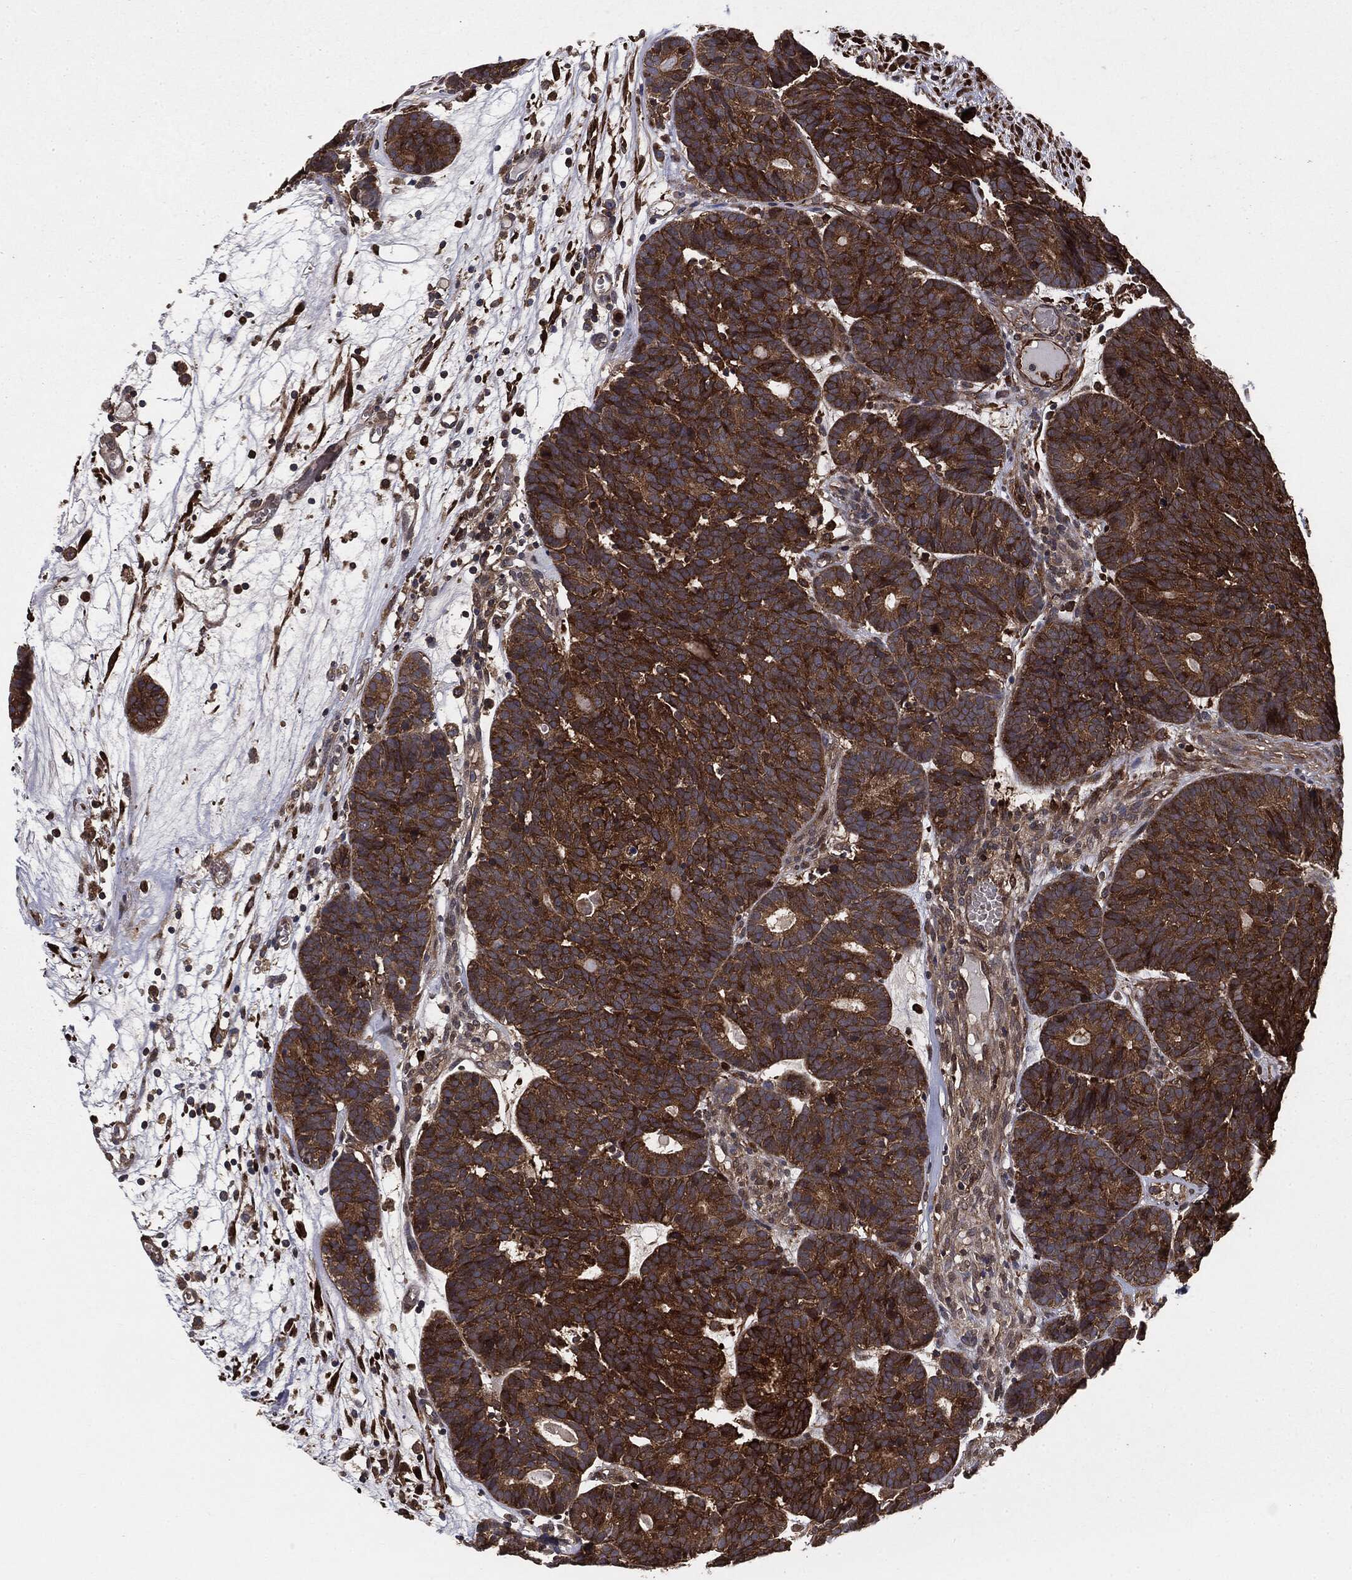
{"staining": {"intensity": "strong", "quantity": ">75%", "location": "cytoplasmic/membranous"}, "tissue": "head and neck cancer", "cell_type": "Tumor cells", "image_type": "cancer", "snomed": [{"axis": "morphology", "description": "Adenocarcinoma, NOS"}, {"axis": "topography", "description": "Head-Neck"}], "caption": "Protein staining reveals strong cytoplasmic/membranous positivity in approximately >75% of tumor cells in head and neck cancer (adenocarcinoma).", "gene": "GNB5", "patient": {"sex": "female", "age": 81}}